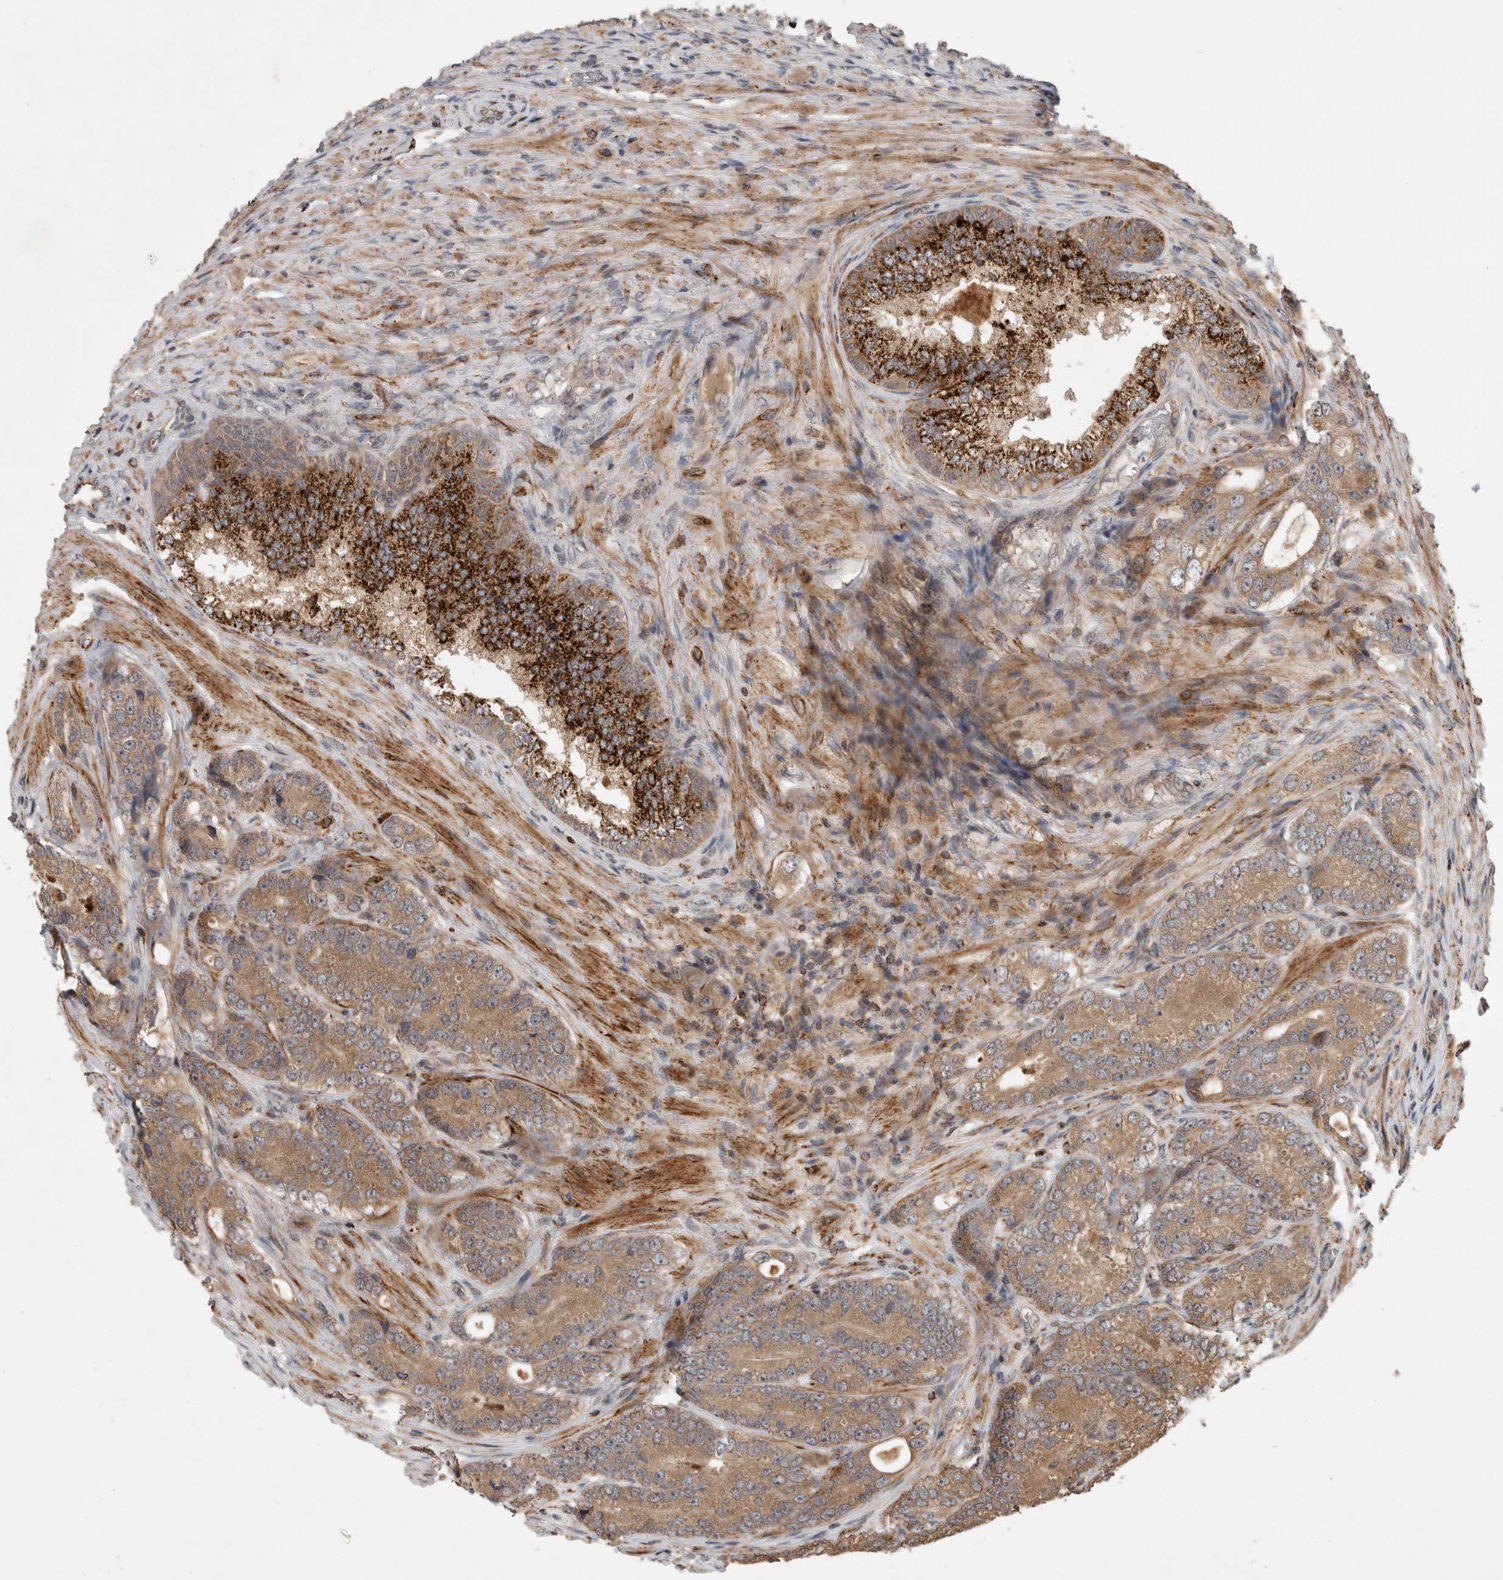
{"staining": {"intensity": "moderate", "quantity": ">75%", "location": "cytoplasmic/membranous"}, "tissue": "prostate cancer", "cell_type": "Tumor cells", "image_type": "cancer", "snomed": [{"axis": "morphology", "description": "Adenocarcinoma, High grade"}, {"axis": "topography", "description": "Prostate"}], "caption": "Tumor cells reveal medium levels of moderate cytoplasmic/membranous positivity in approximately >75% of cells in prostate cancer (high-grade adenocarcinoma).", "gene": "SERAC1", "patient": {"sex": "male", "age": 56}}